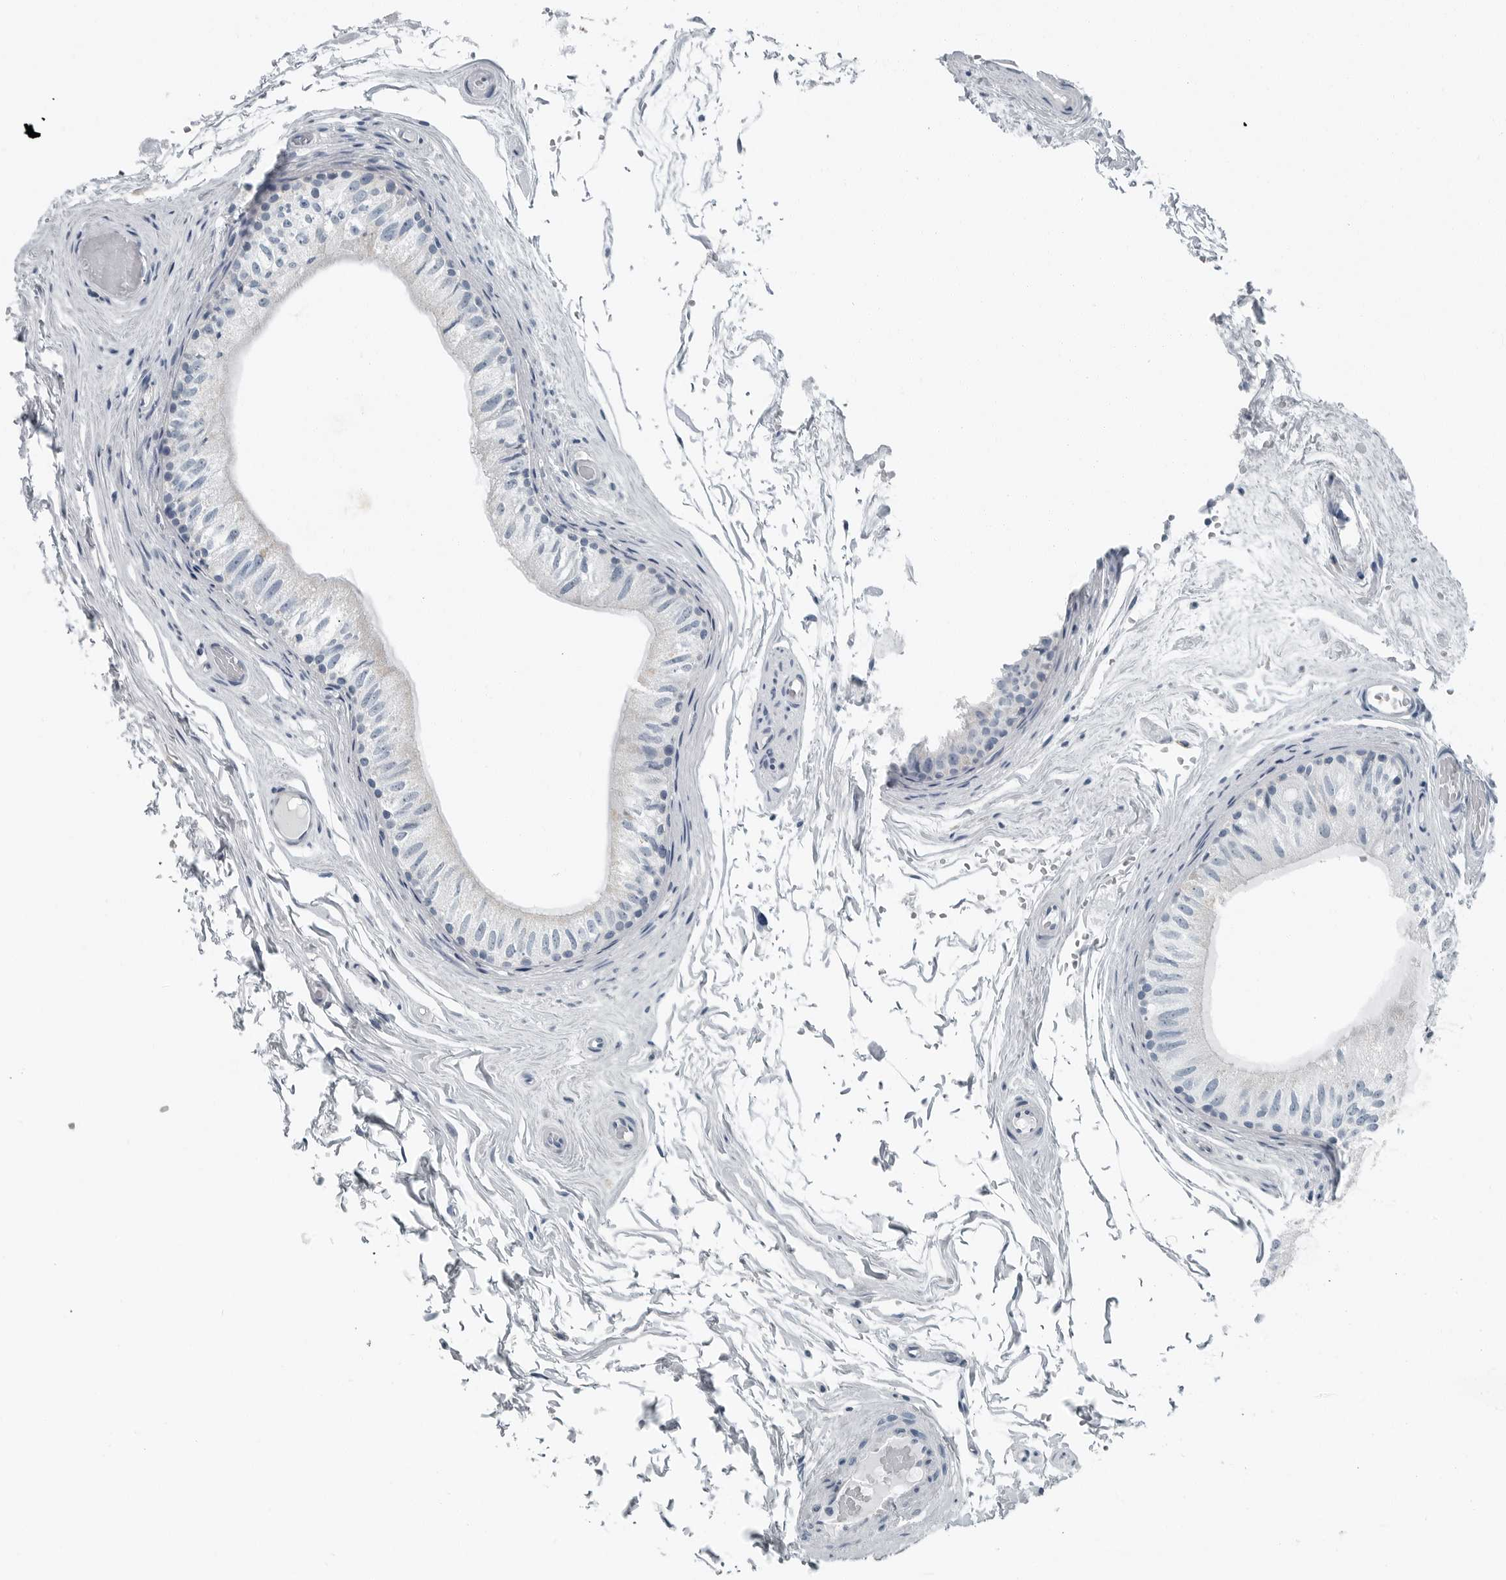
{"staining": {"intensity": "negative", "quantity": "none", "location": "none"}, "tissue": "epididymis", "cell_type": "Glandular cells", "image_type": "normal", "snomed": [{"axis": "morphology", "description": "Normal tissue, NOS"}, {"axis": "topography", "description": "Epididymis"}], "caption": "This is a micrograph of IHC staining of normal epididymis, which shows no positivity in glandular cells. (DAB (3,3'-diaminobenzidine) immunohistochemistry (IHC), high magnification).", "gene": "ZPBP2", "patient": {"sex": "male", "age": 79}}